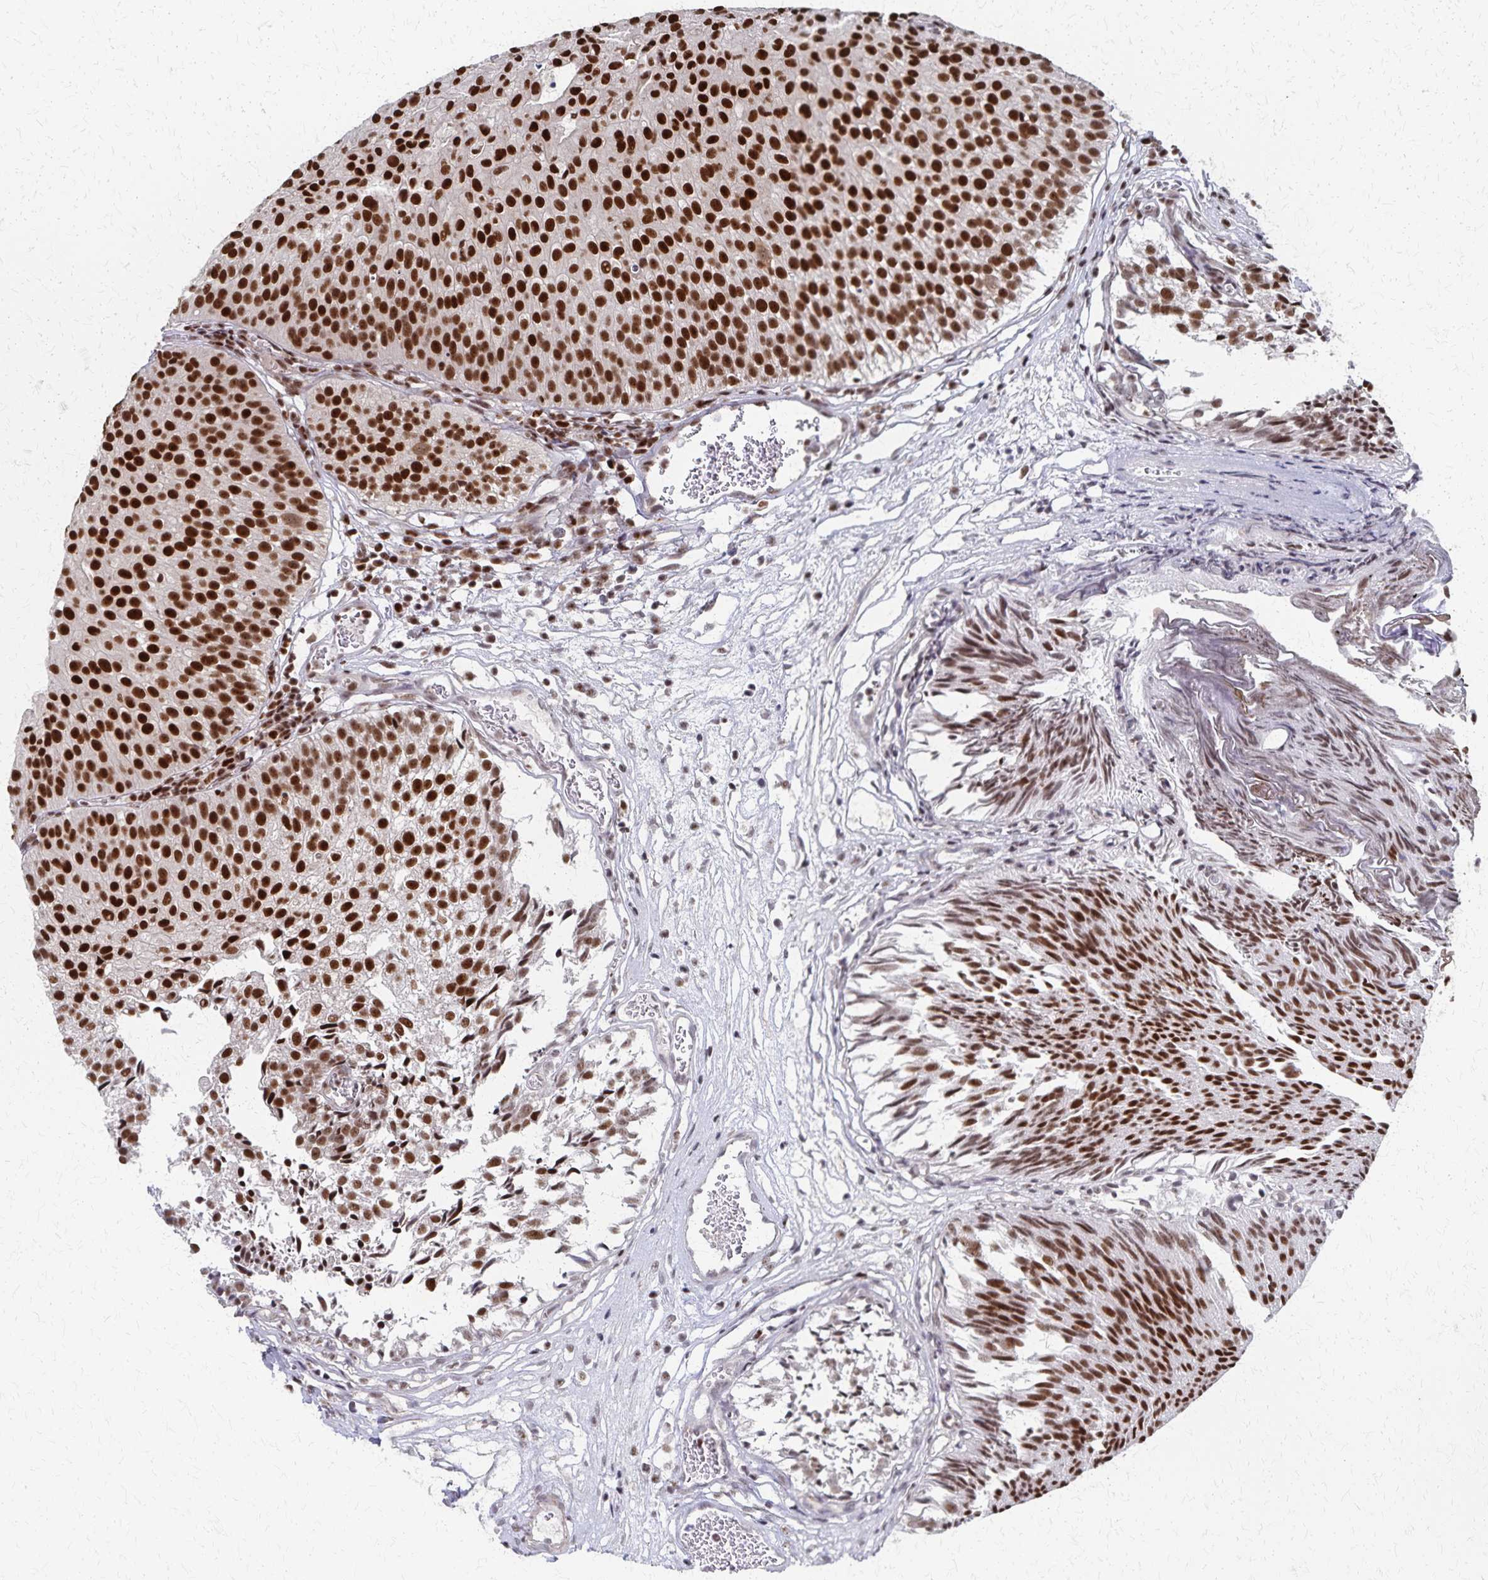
{"staining": {"intensity": "strong", "quantity": ">75%", "location": "nuclear"}, "tissue": "urothelial cancer", "cell_type": "Tumor cells", "image_type": "cancer", "snomed": [{"axis": "morphology", "description": "Urothelial carcinoma, Low grade"}, {"axis": "topography", "description": "Urinary bladder"}], "caption": "IHC photomicrograph of urothelial cancer stained for a protein (brown), which exhibits high levels of strong nuclear expression in about >75% of tumor cells.", "gene": "GTF2B", "patient": {"sex": "male", "age": 80}}